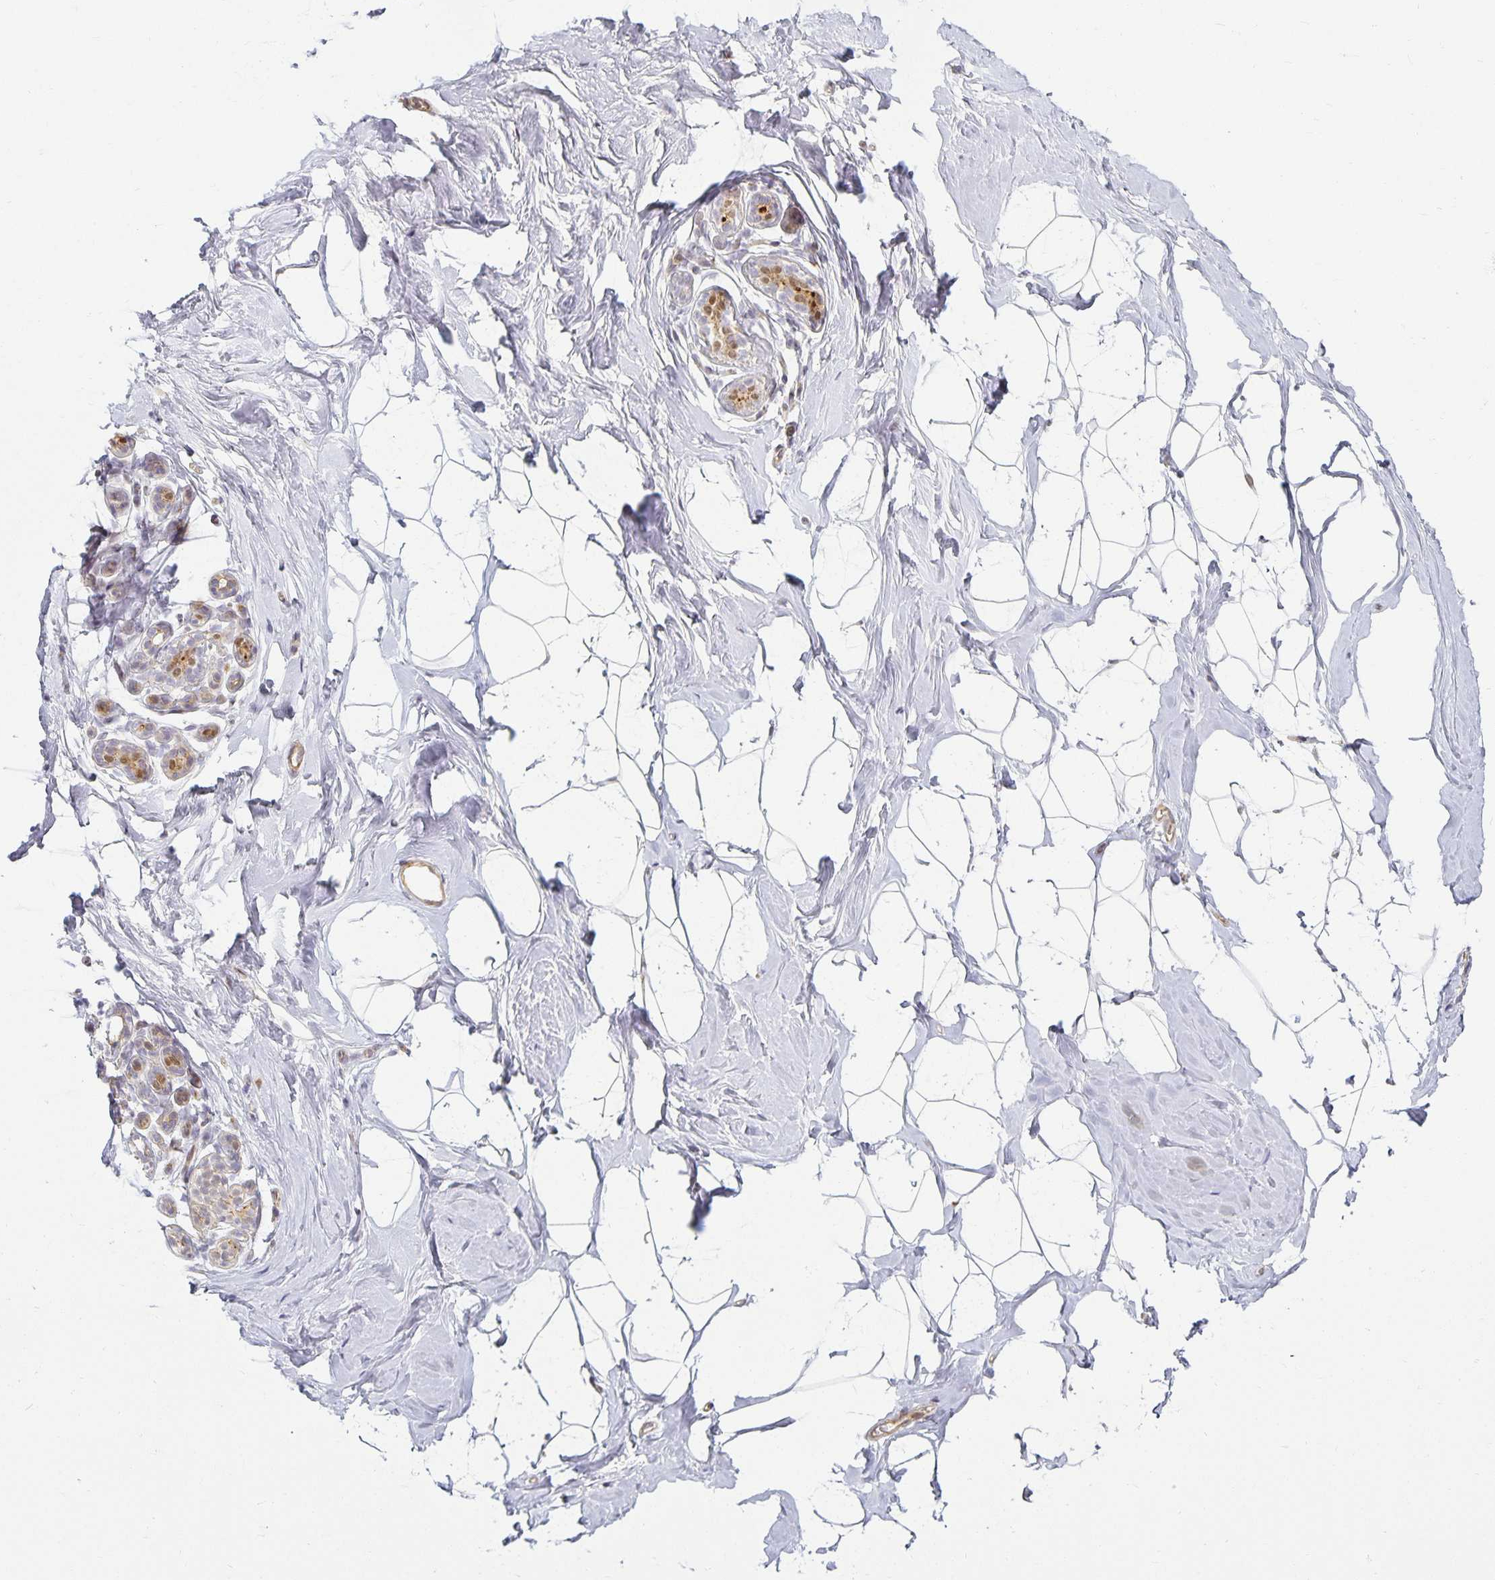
{"staining": {"intensity": "negative", "quantity": "none", "location": "none"}, "tissue": "breast", "cell_type": "Adipocytes", "image_type": "normal", "snomed": [{"axis": "morphology", "description": "Normal tissue, NOS"}, {"axis": "topography", "description": "Breast"}], "caption": "Immunohistochemistry photomicrograph of benign breast: human breast stained with DAB reveals no significant protein positivity in adipocytes. (Stains: DAB (3,3'-diaminobenzidine) immunohistochemistry with hematoxylin counter stain, Microscopy: brightfield microscopy at high magnification).", "gene": "EHF", "patient": {"sex": "female", "age": 32}}